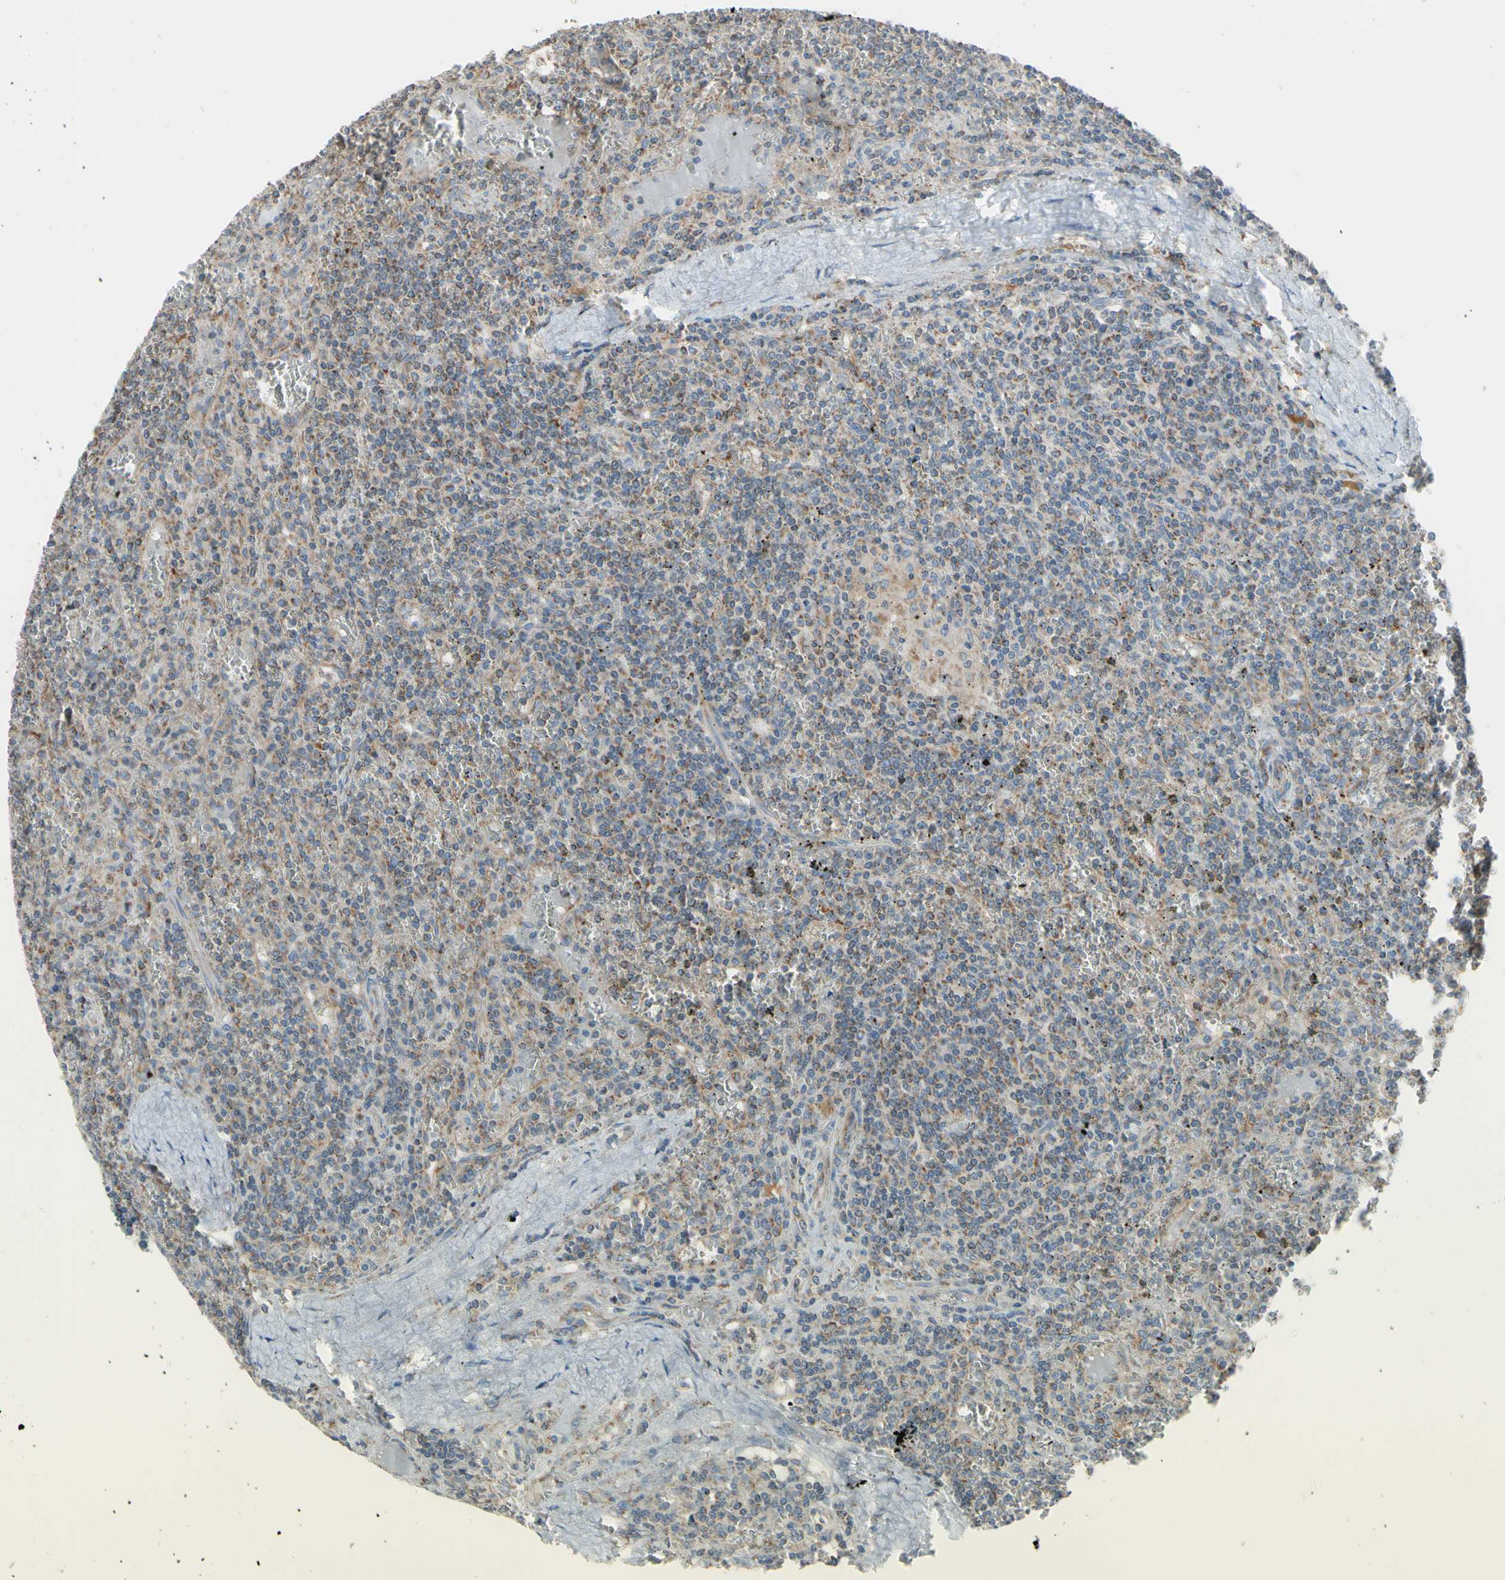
{"staining": {"intensity": "weak", "quantity": ">75%", "location": "cytoplasmic/membranous"}, "tissue": "lymphoma", "cell_type": "Tumor cells", "image_type": "cancer", "snomed": [{"axis": "morphology", "description": "Malignant lymphoma, non-Hodgkin's type, Low grade"}, {"axis": "topography", "description": "Spleen"}], "caption": "Immunohistochemical staining of malignant lymphoma, non-Hodgkin's type (low-grade) demonstrates weak cytoplasmic/membranous protein positivity in approximately >75% of tumor cells.", "gene": "ARMC10", "patient": {"sex": "female", "age": 19}}